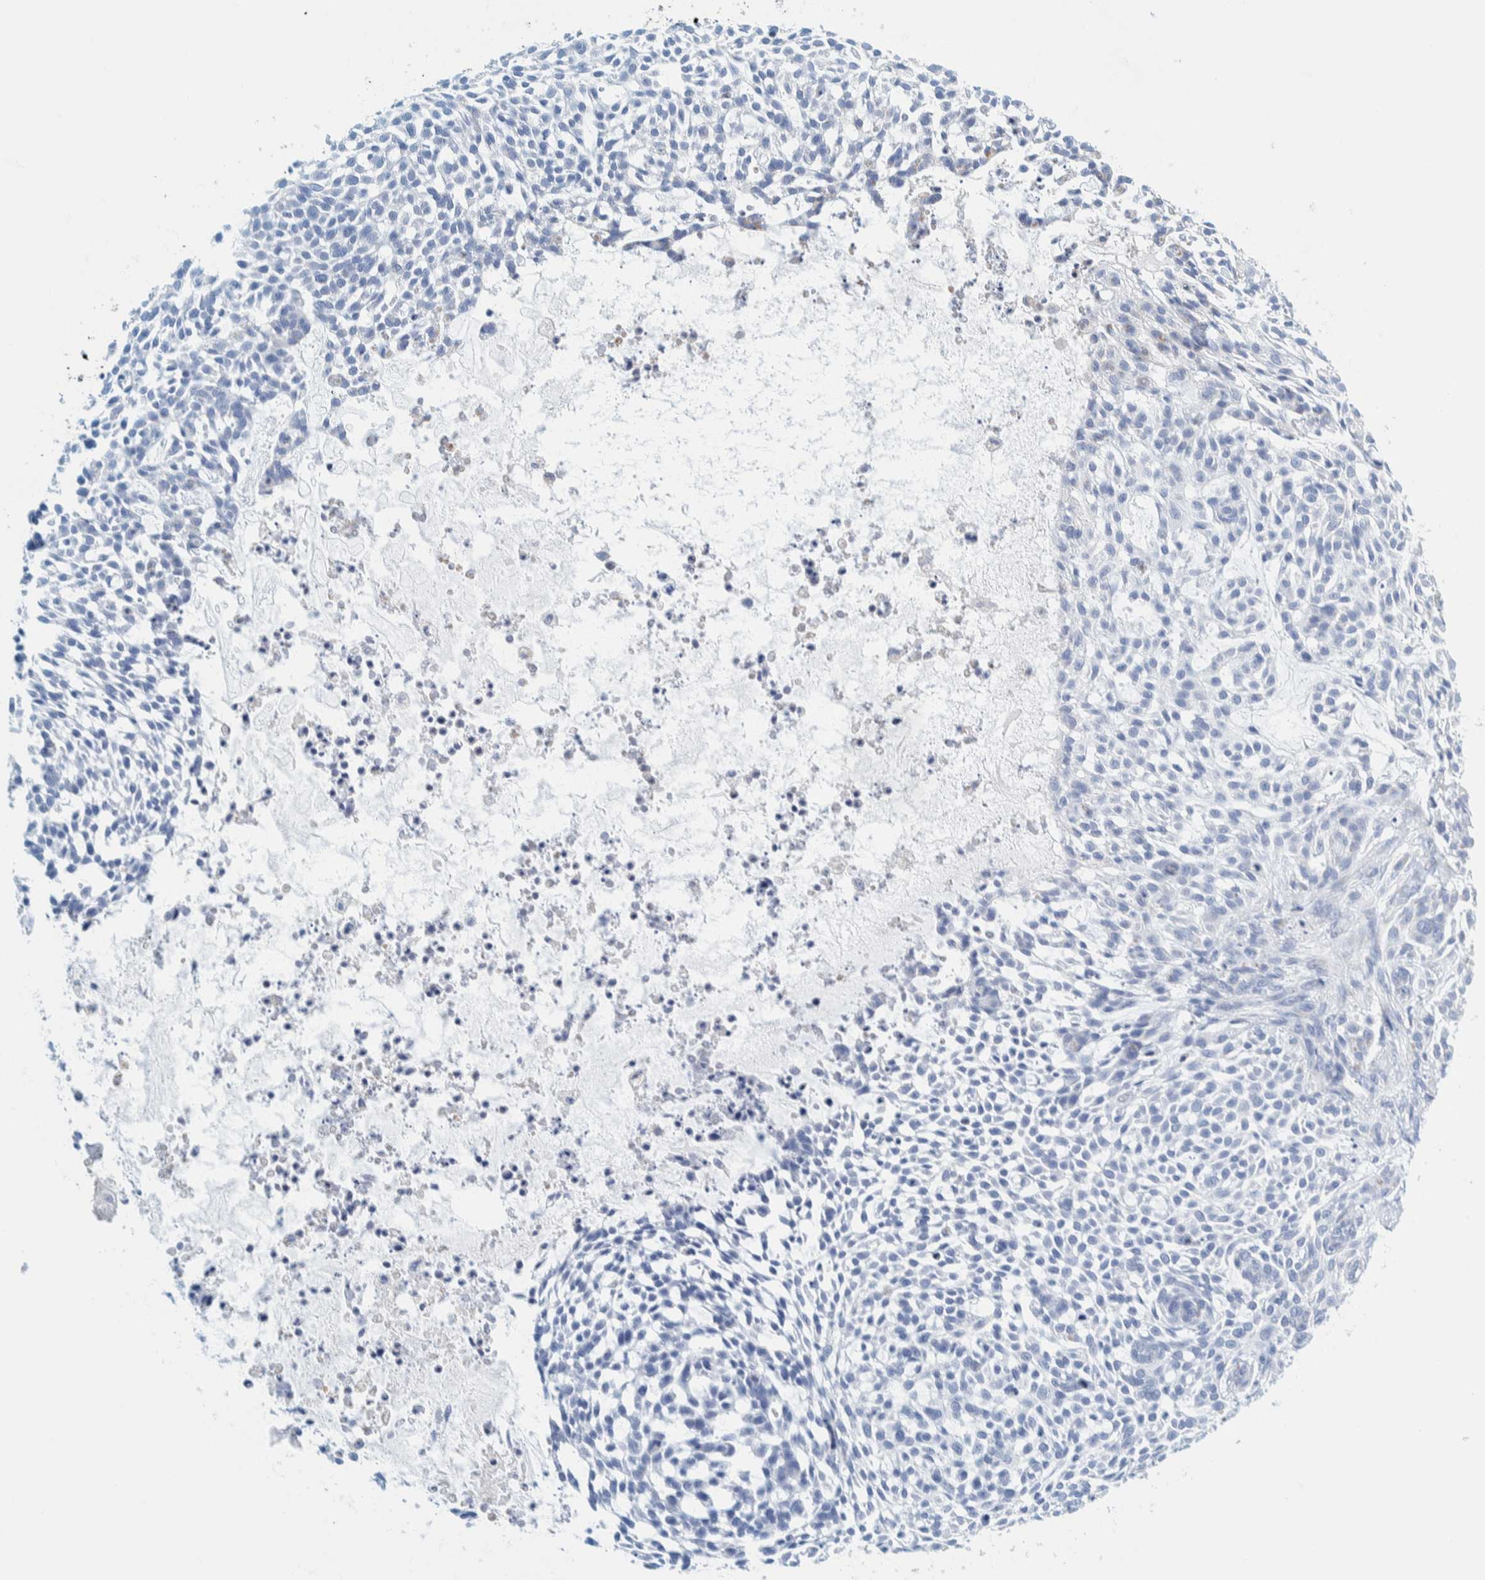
{"staining": {"intensity": "negative", "quantity": "none", "location": "none"}, "tissue": "skin cancer", "cell_type": "Tumor cells", "image_type": "cancer", "snomed": [{"axis": "morphology", "description": "Basal cell carcinoma"}, {"axis": "topography", "description": "Skin"}], "caption": "There is no significant expression in tumor cells of skin basal cell carcinoma.", "gene": "MOG", "patient": {"sex": "female", "age": 64}}